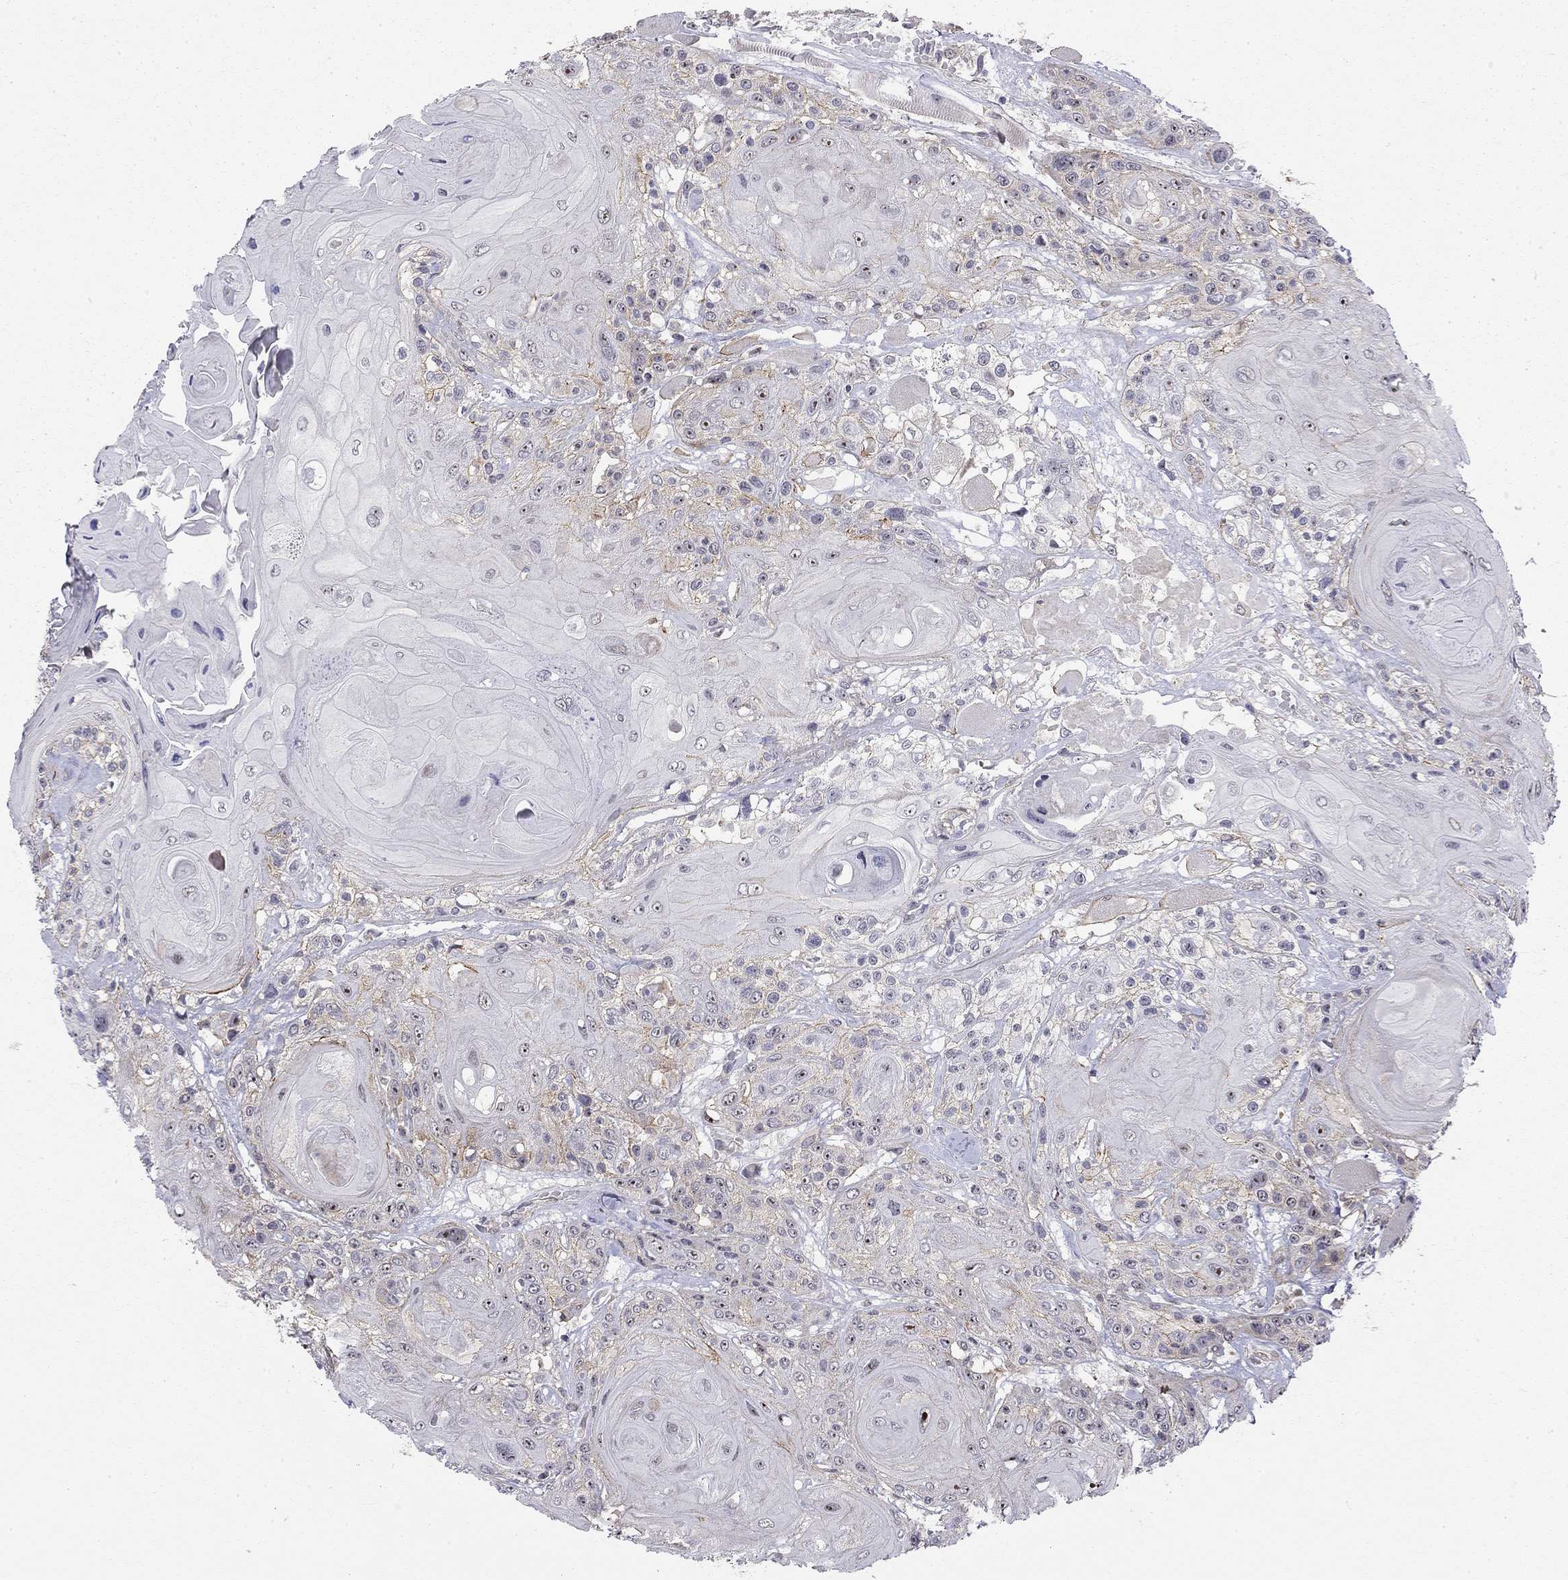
{"staining": {"intensity": "moderate", "quantity": "<25%", "location": "nuclear"}, "tissue": "head and neck cancer", "cell_type": "Tumor cells", "image_type": "cancer", "snomed": [{"axis": "morphology", "description": "Squamous cell carcinoma, NOS"}, {"axis": "topography", "description": "Head-Neck"}], "caption": "DAB (3,3'-diaminobenzidine) immunohistochemical staining of head and neck squamous cell carcinoma exhibits moderate nuclear protein positivity in approximately <25% of tumor cells.", "gene": "STXBP6", "patient": {"sex": "female", "age": 59}}